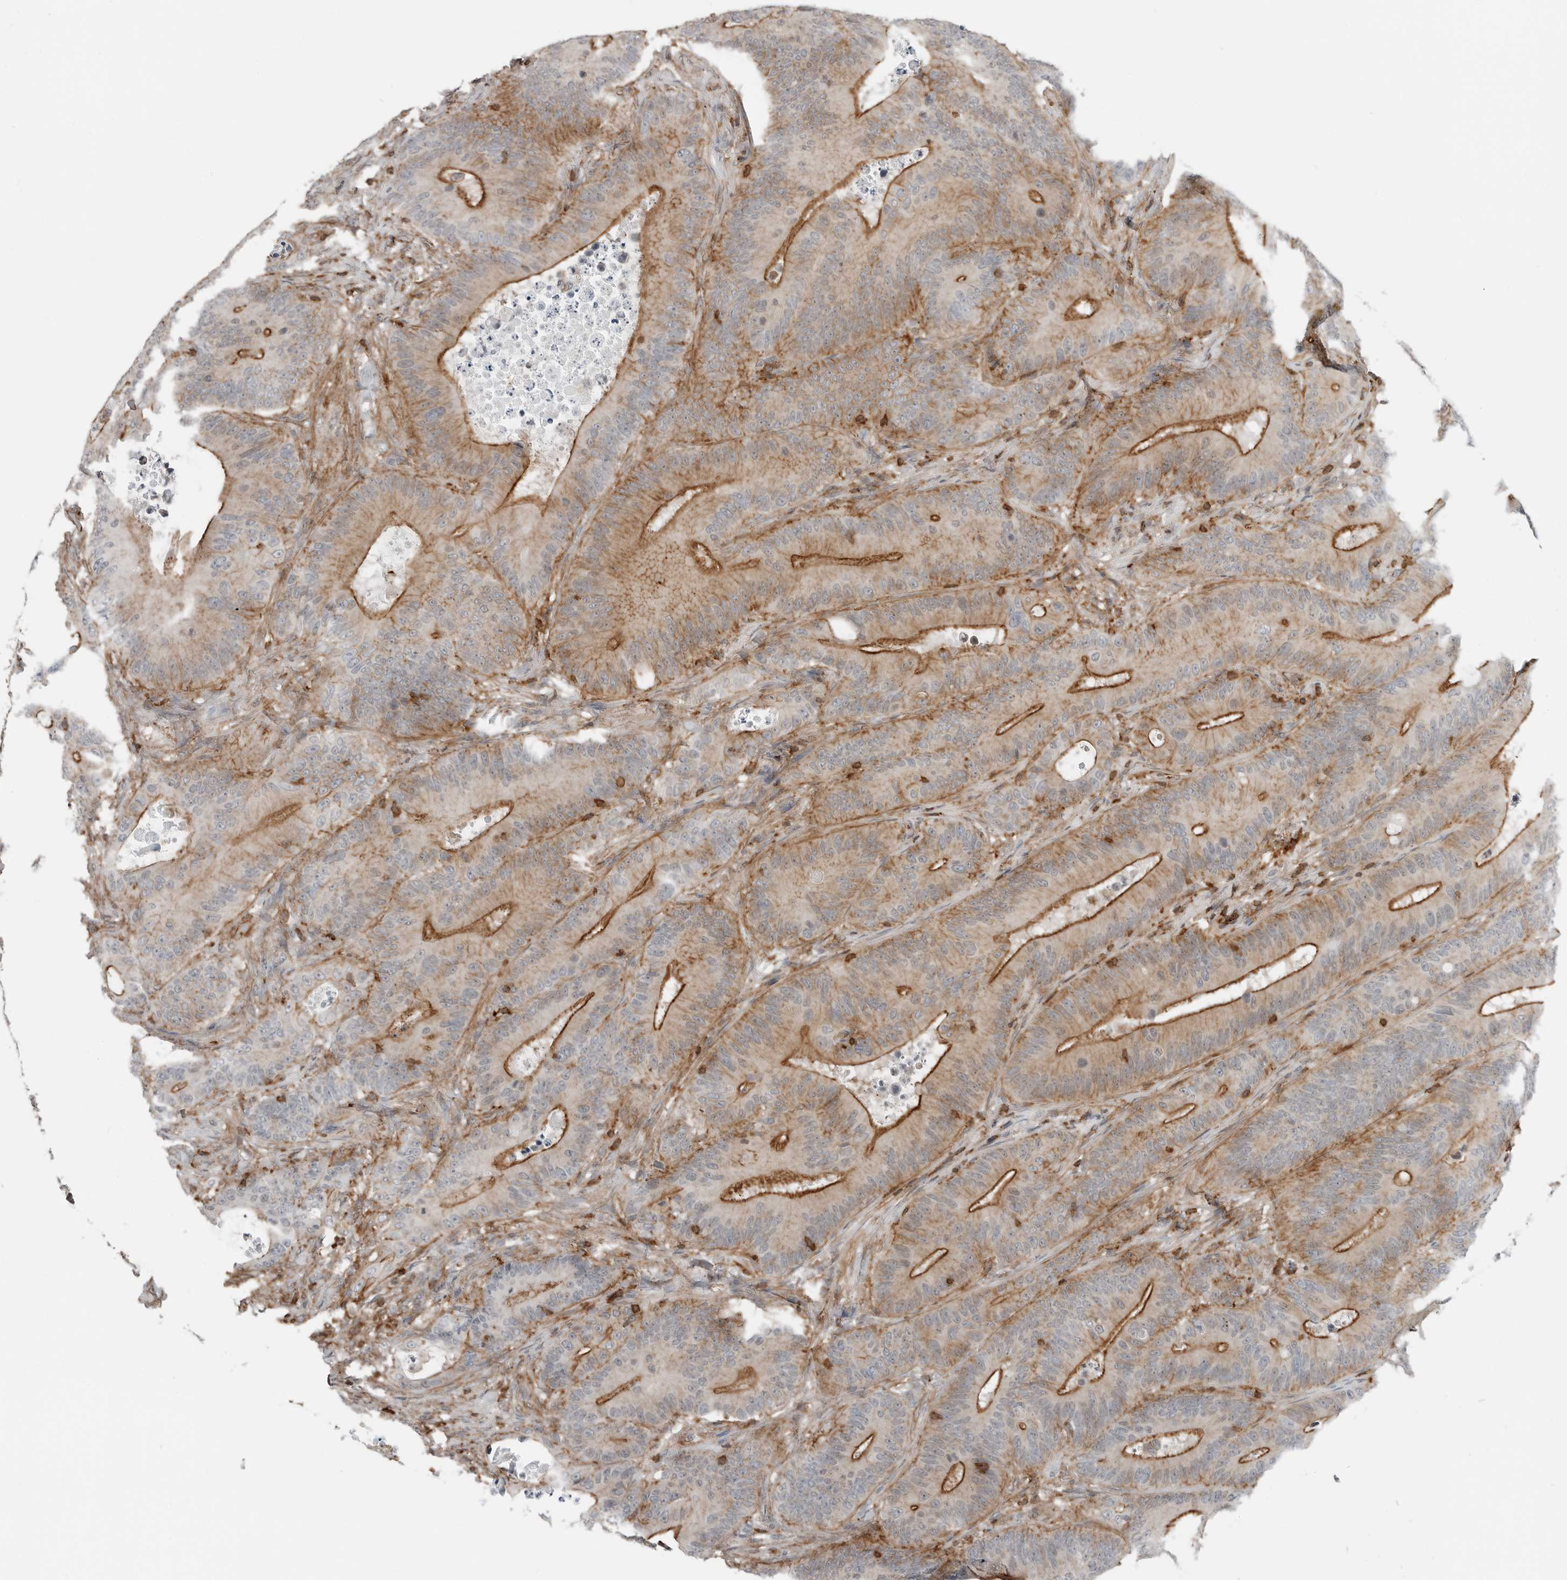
{"staining": {"intensity": "strong", "quantity": "25%-75%", "location": "cytoplasmic/membranous"}, "tissue": "colorectal cancer", "cell_type": "Tumor cells", "image_type": "cancer", "snomed": [{"axis": "morphology", "description": "Adenocarcinoma, NOS"}, {"axis": "topography", "description": "Colon"}], "caption": "Colorectal adenocarcinoma was stained to show a protein in brown. There is high levels of strong cytoplasmic/membranous staining in approximately 25%-75% of tumor cells.", "gene": "LEFTY2", "patient": {"sex": "male", "age": 83}}